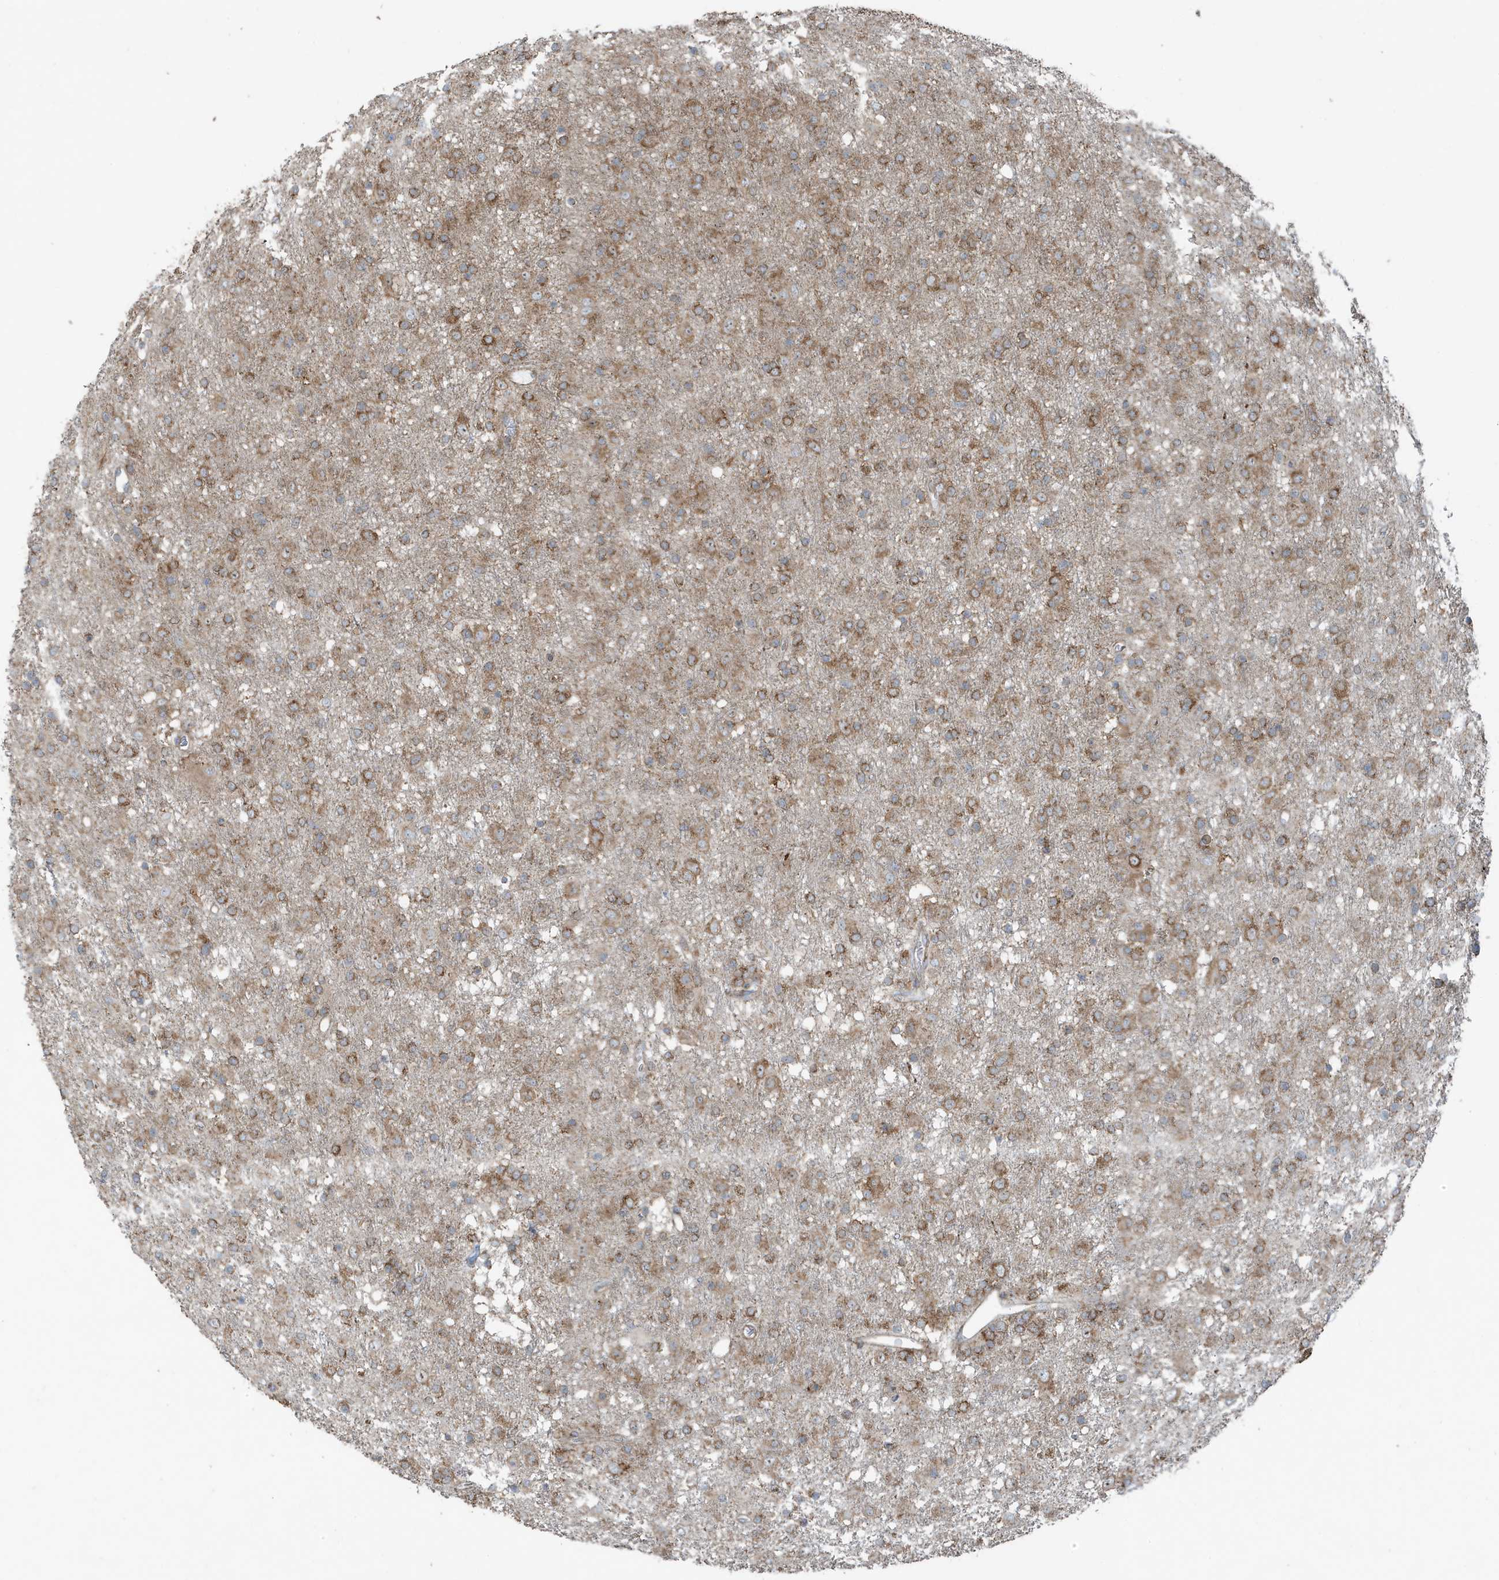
{"staining": {"intensity": "moderate", "quantity": ">75%", "location": "cytoplasmic/membranous"}, "tissue": "glioma", "cell_type": "Tumor cells", "image_type": "cancer", "snomed": [{"axis": "morphology", "description": "Glioma, malignant, Low grade"}, {"axis": "topography", "description": "Brain"}], "caption": "Tumor cells exhibit medium levels of moderate cytoplasmic/membranous expression in about >75% of cells in human glioma. (DAB IHC, brown staining for protein, blue staining for nuclei).", "gene": "GOLGA4", "patient": {"sex": "male", "age": 65}}